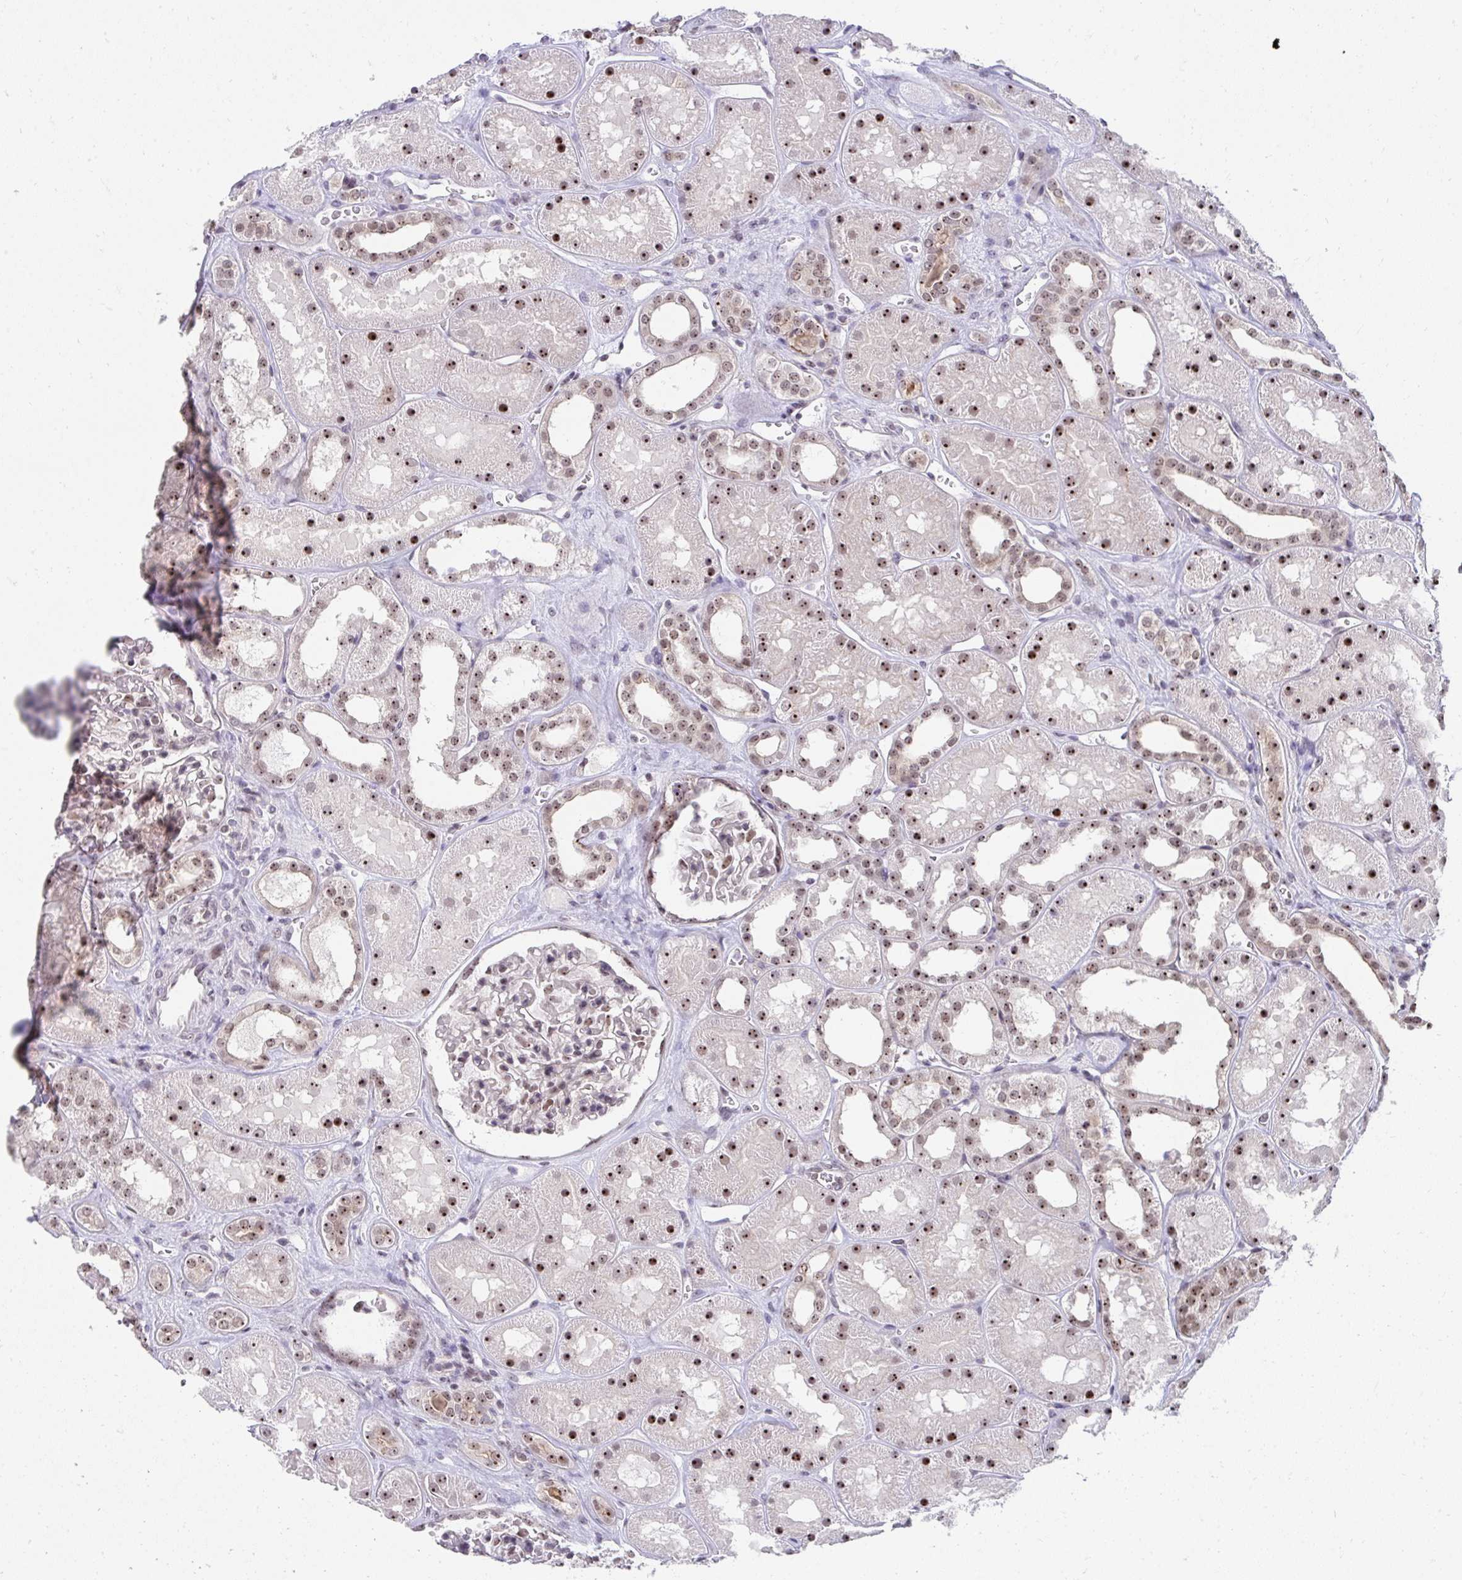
{"staining": {"intensity": "moderate", "quantity": "<25%", "location": "nuclear"}, "tissue": "kidney", "cell_type": "Cells in glomeruli", "image_type": "normal", "snomed": [{"axis": "morphology", "description": "Normal tissue, NOS"}, {"axis": "topography", "description": "Kidney"}], "caption": "Unremarkable kidney reveals moderate nuclear staining in about <25% of cells in glomeruli, visualized by immunohistochemistry.", "gene": "HIRA", "patient": {"sex": "female", "age": 41}}